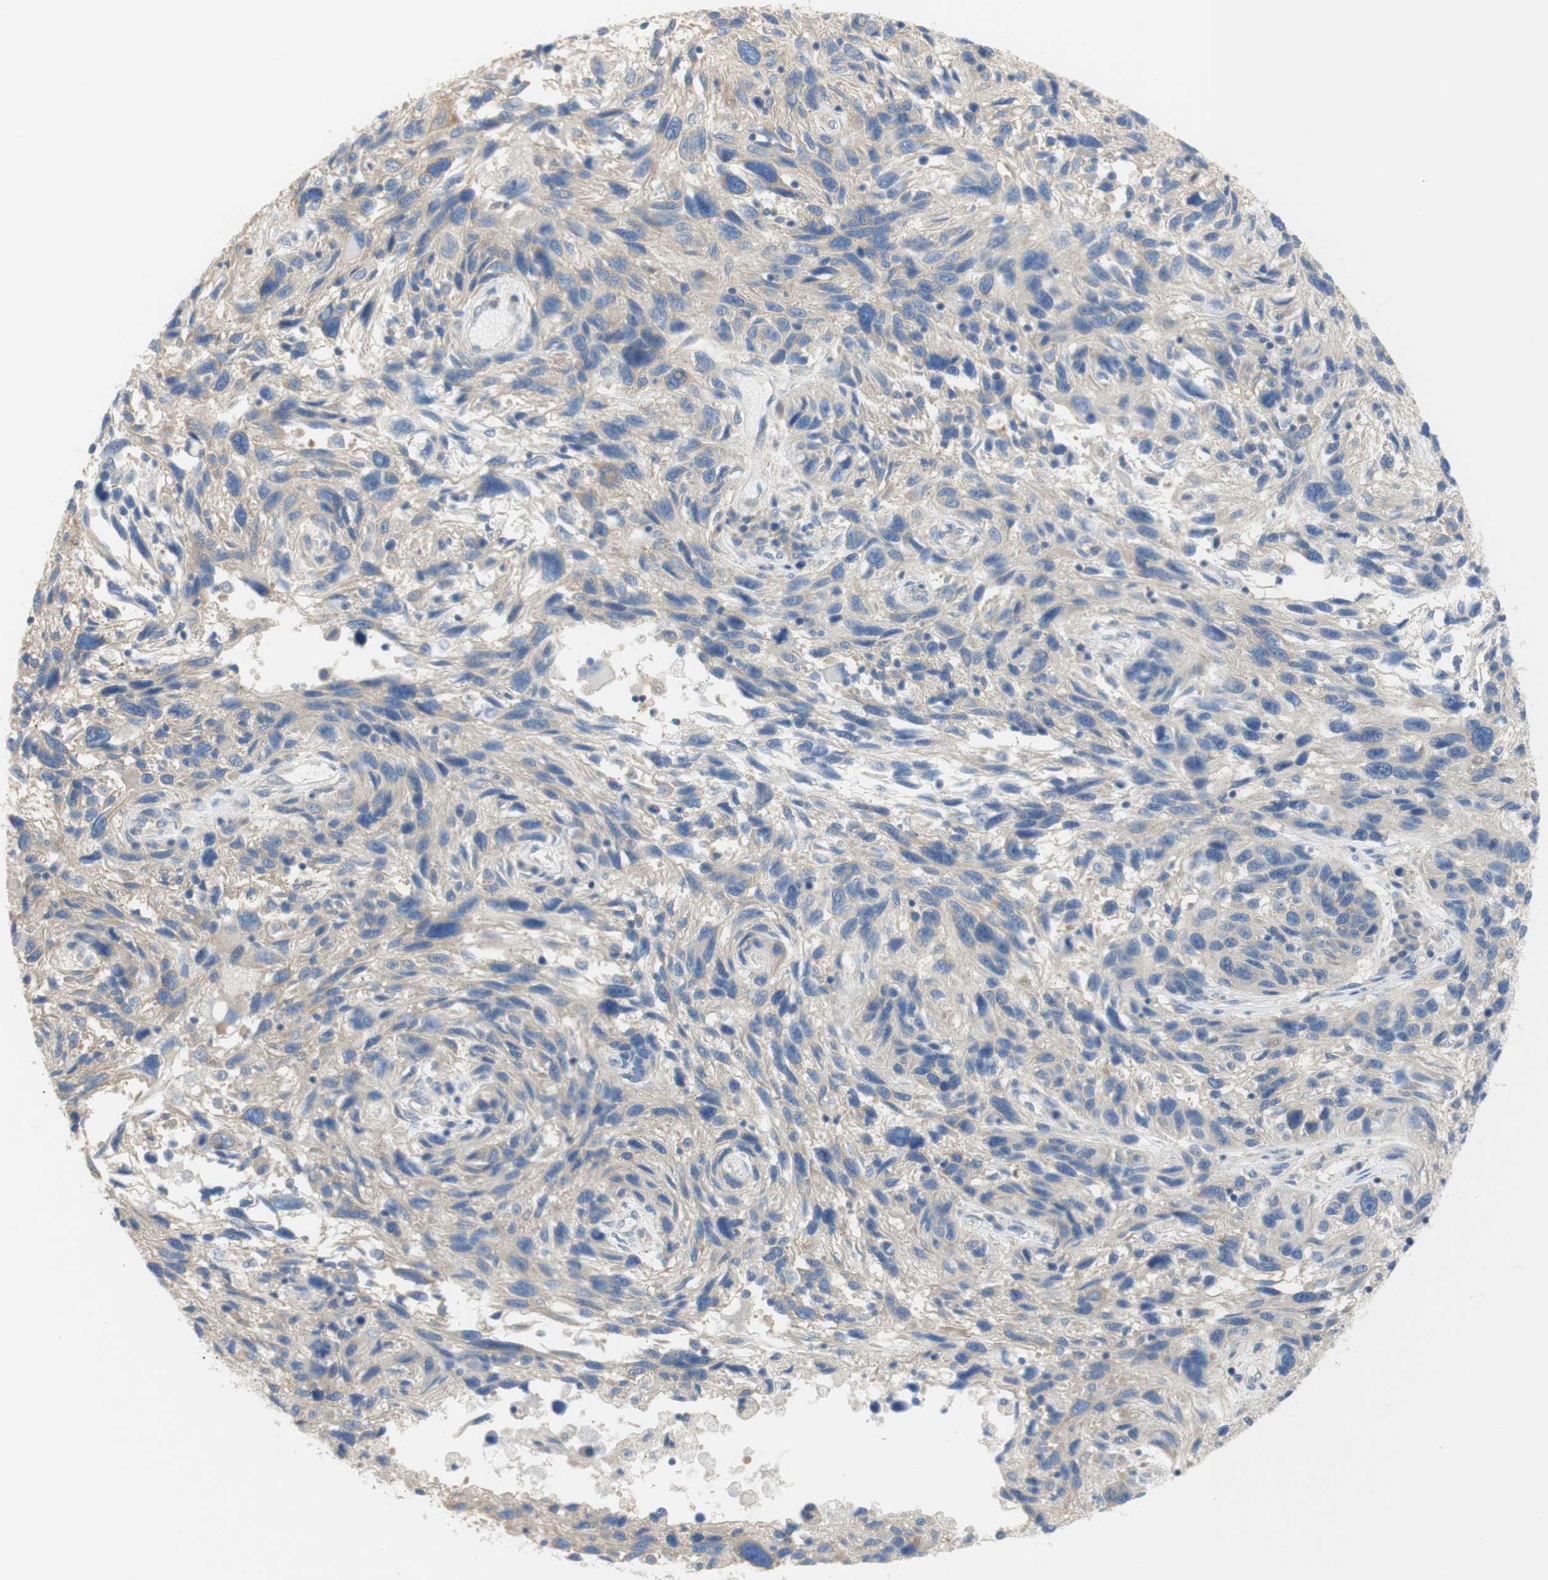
{"staining": {"intensity": "negative", "quantity": "none", "location": "none"}, "tissue": "melanoma", "cell_type": "Tumor cells", "image_type": "cancer", "snomed": [{"axis": "morphology", "description": "Malignant melanoma, NOS"}, {"axis": "topography", "description": "Skin"}], "caption": "The image demonstrates no significant staining in tumor cells of malignant melanoma. The staining was performed using DAB to visualize the protein expression in brown, while the nuclei were stained in blue with hematoxylin (Magnification: 20x).", "gene": "ATP2B1", "patient": {"sex": "male", "age": 53}}